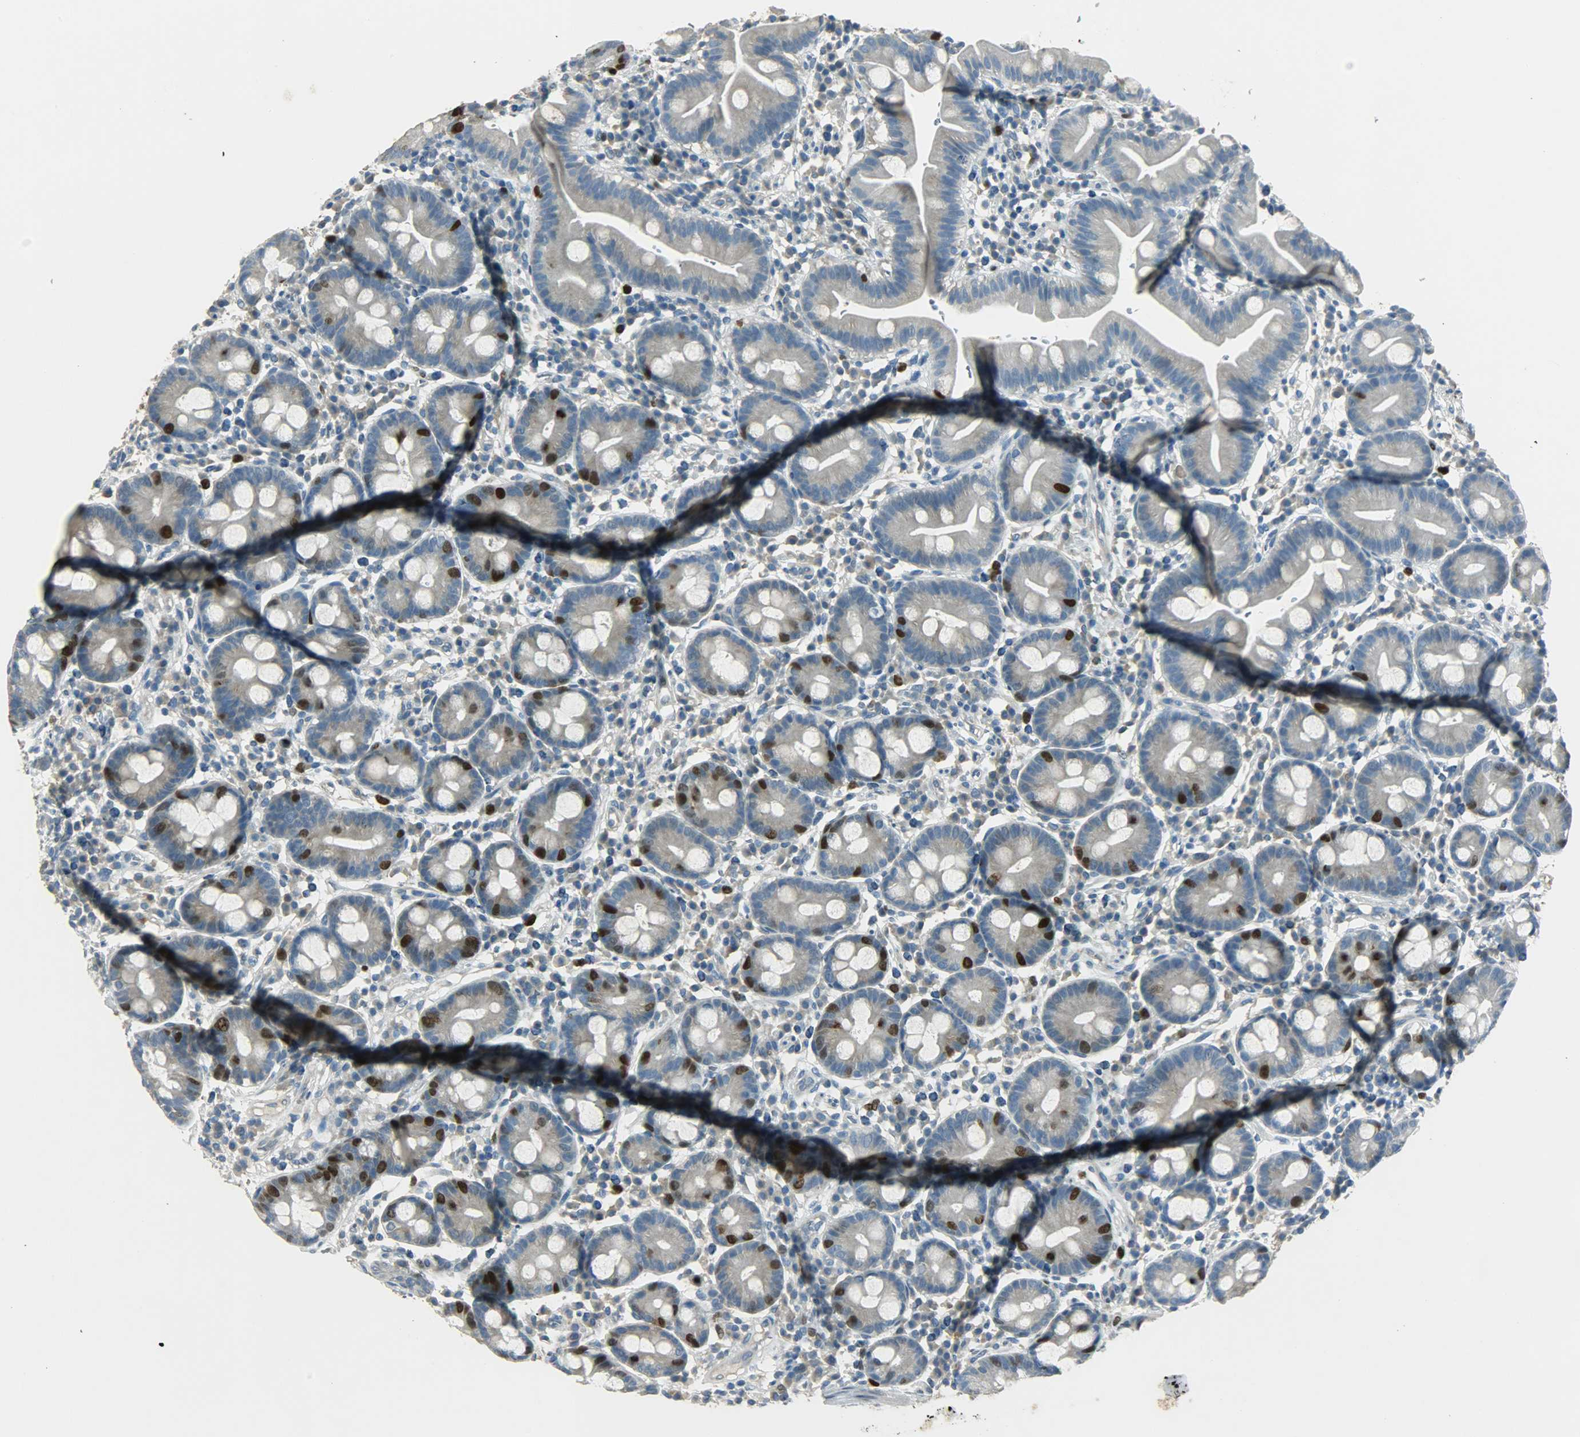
{"staining": {"intensity": "strong", "quantity": "<25%", "location": "cytoplasmic/membranous,nuclear"}, "tissue": "duodenum", "cell_type": "Glandular cells", "image_type": "normal", "snomed": [{"axis": "morphology", "description": "Normal tissue, NOS"}, {"axis": "topography", "description": "Duodenum"}], "caption": "Unremarkable duodenum displays strong cytoplasmic/membranous,nuclear expression in approximately <25% of glandular cells The staining was performed using DAB, with brown indicating positive protein expression. Nuclei are stained blue with hematoxylin..", "gene": "TPX2", "patient": {"sex": "male", "age": 50}}